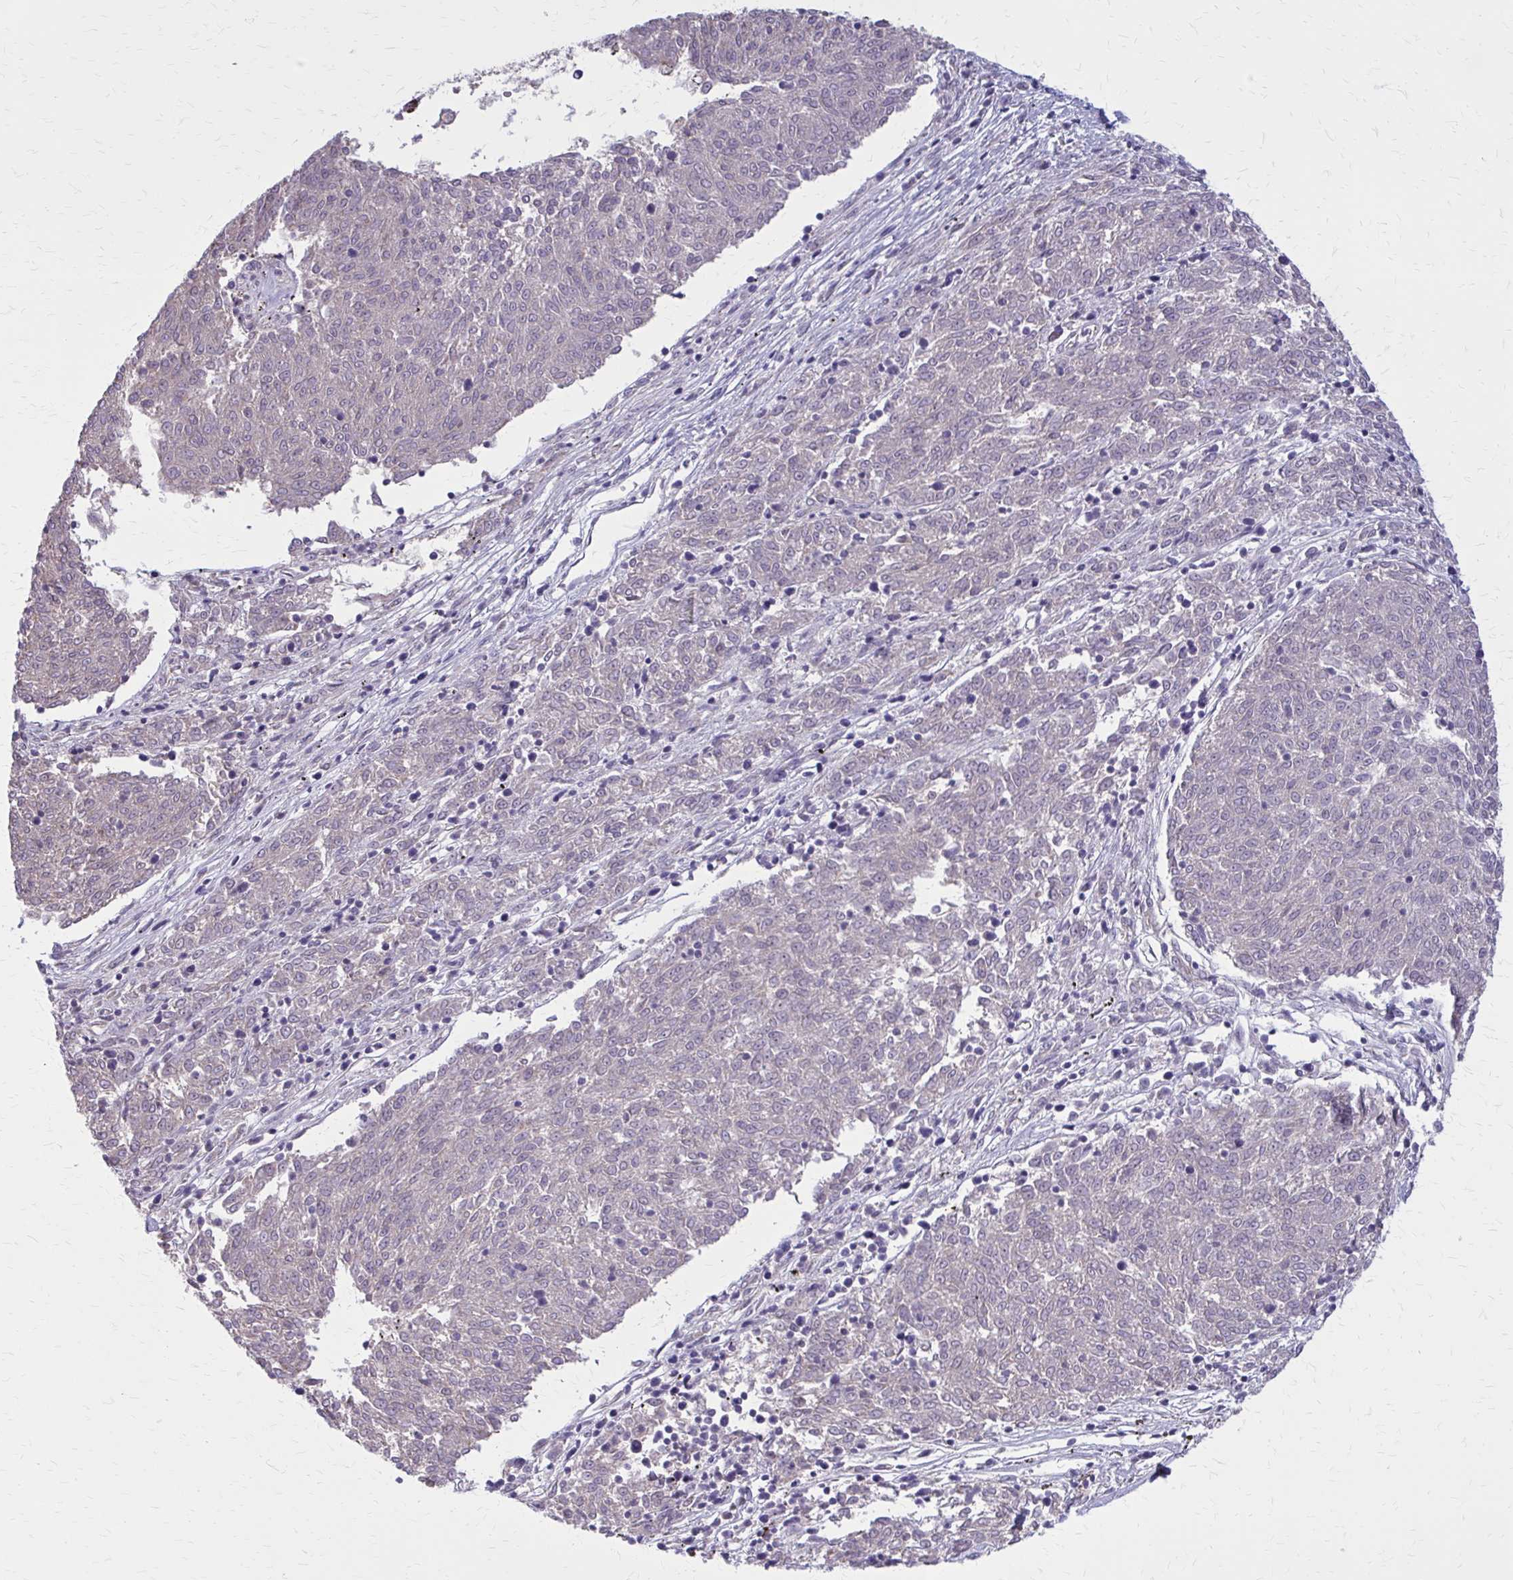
{"staining": {"intensity": "negative", "quantity": "none", "location": "none"}, "tissue": "melanoma", "cell_type": "Tumor cells", "image_type": "cancer", "snomed": [{"axis": "morphology", "description": "Malignant melanoma, NOS"}, {"axis": "topography", "description": "Skin"}], "caption": "This is an immunohistochemistry (IHC) micrograph of human melanoma. There is no expression in tumor cells.", "gene": "TTF1", "patient": {"sex": "female", "age": 72}}